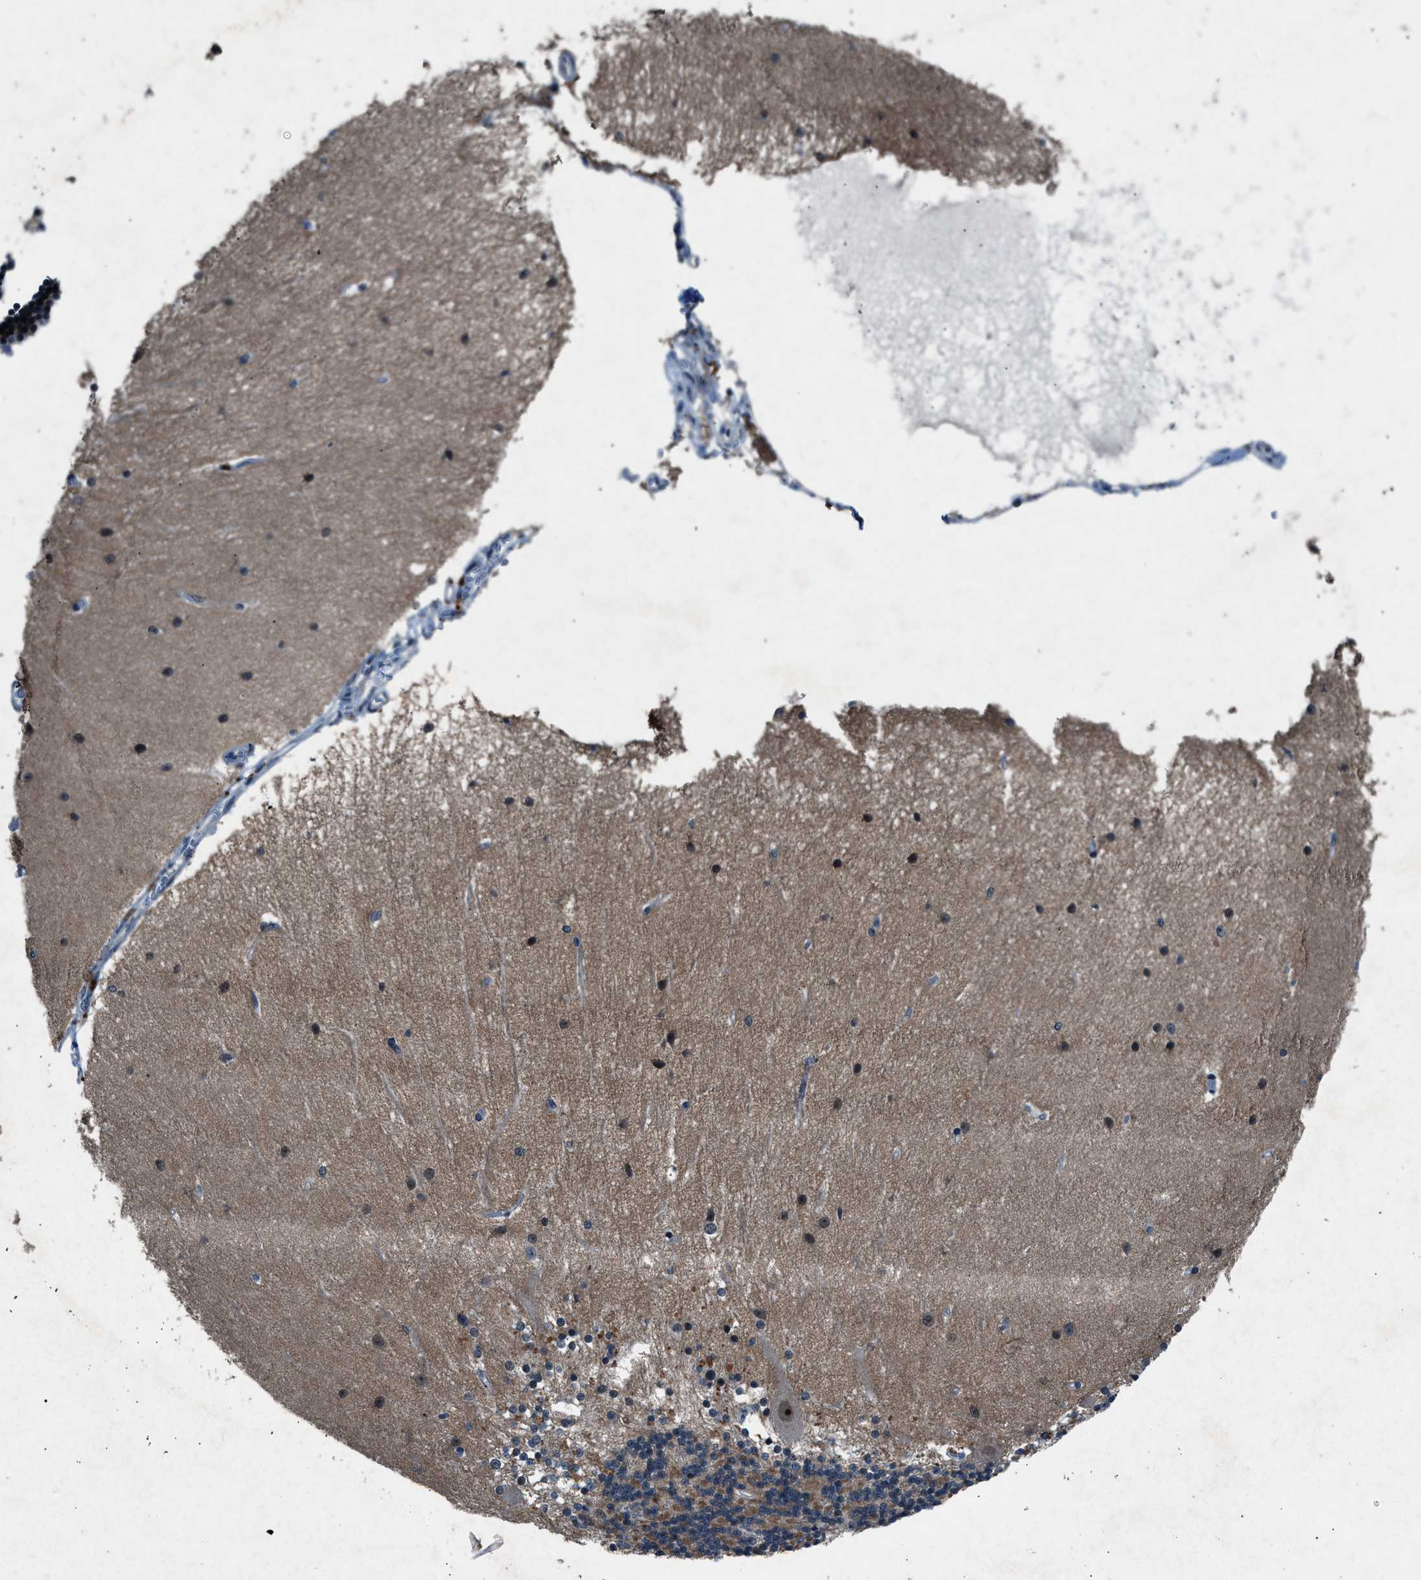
{"staining": {"intensity": "moderate", "quantity": "<25%", "location": "cytoplasmic/membranous"}, "tissue": "cerebellum", "cell_type": "Cells in granular layer", "image_type": "normal", "snomed": [{"axis": "morphology", "description": "Normal tissue, NOS"}, {"axis": "topography", "description": "Cerebellum"}], "caption": "Normal cerebellum demonstrates moderate cytoplasmic/membranous positivity in approximately <25% of cells in granular layer The staining was performed using DAB (3,3'-diaminobenzidine), with brown indicating positive protein expression. Nuclei are stained blue with hematoxylin..", "gene": "ADCY1", "patient": {"sex": "female", "age": 54}}